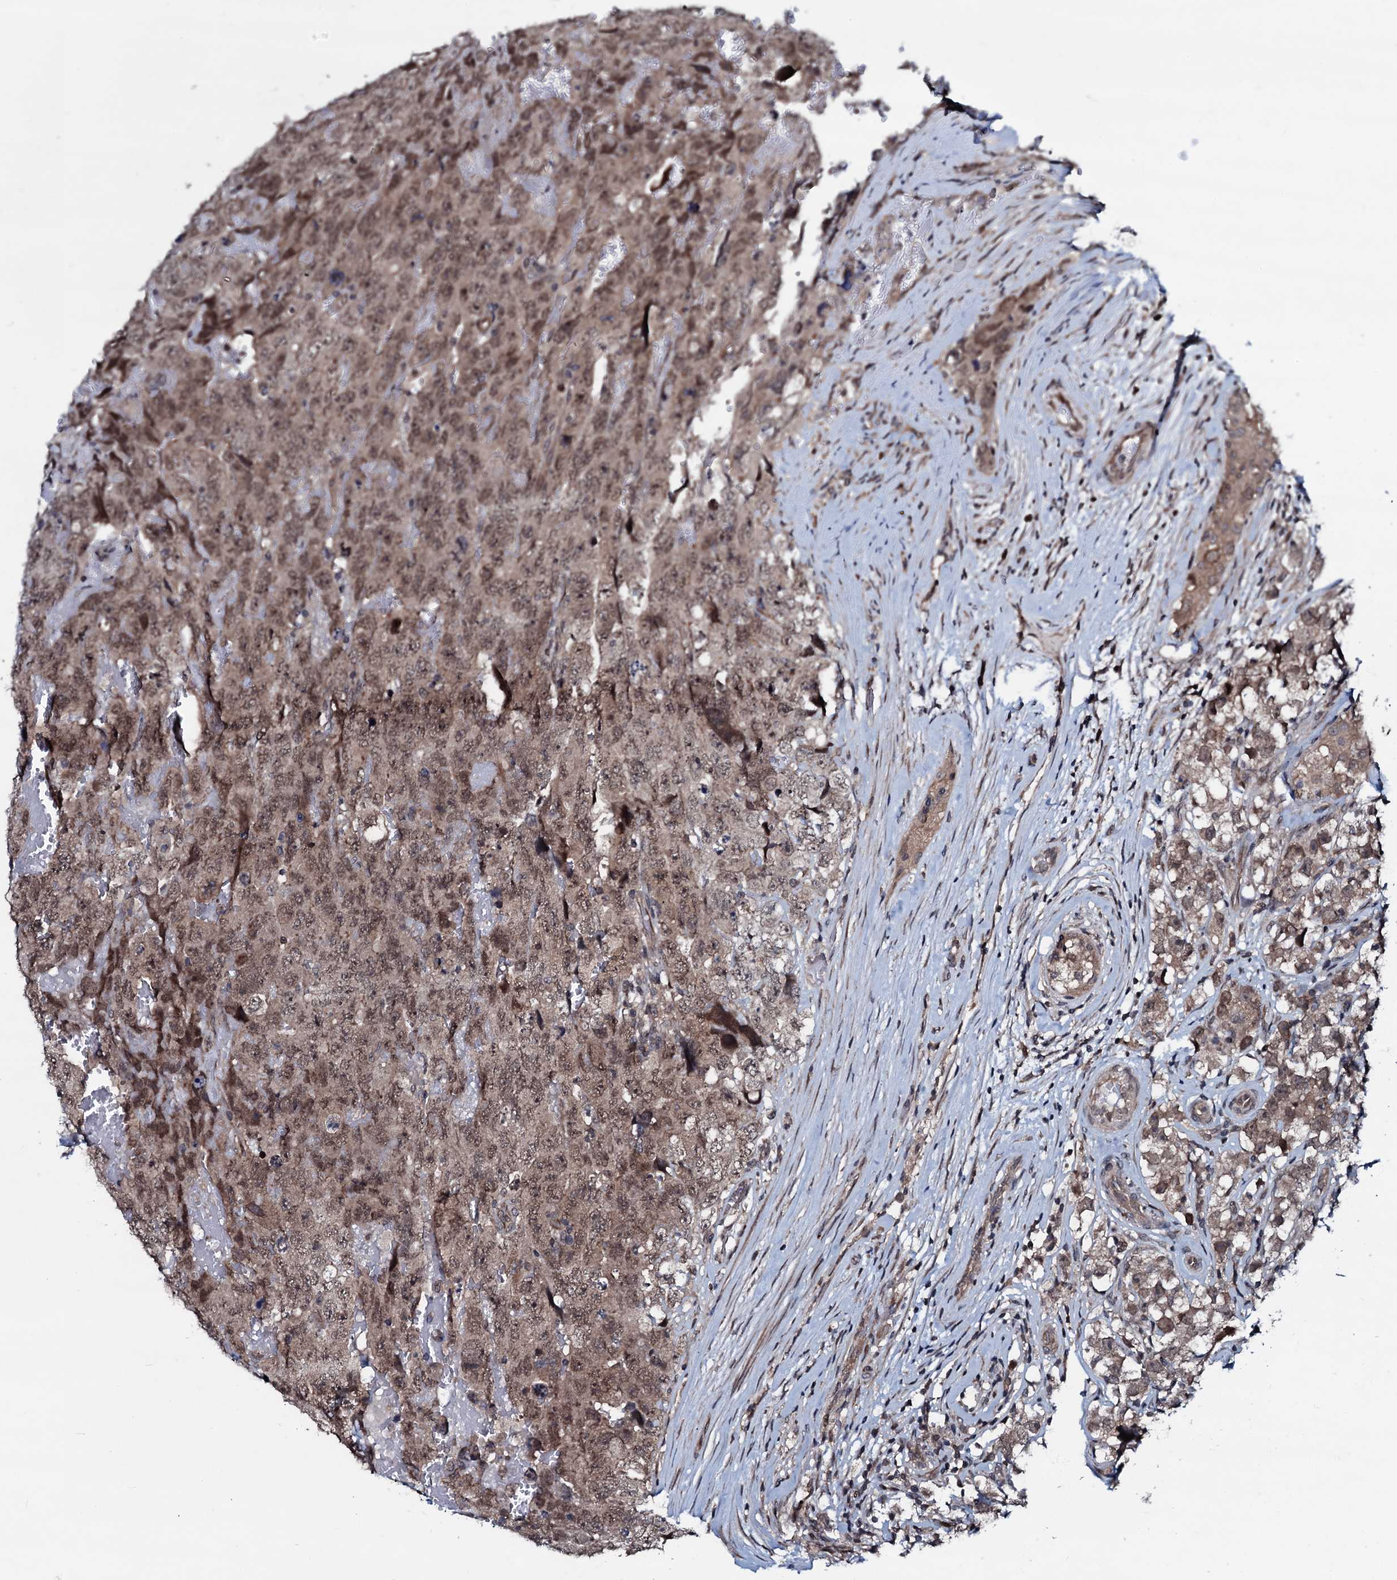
{"staining": {"intensity": "moderate", "quantity": ">75%", "location": "cytoplasmic/membranous,nuclear"}, "tissue": "testis cancer", "cell_type": "Tumor cells", "image_type": "cancer", "snomed": [{"axis": "morphology", "description": "Carcinoma, Embryonal, NOS"}, {"axis": "topography", "description": "Testis"}], "caption": "Immunohistochemistry (IHC) of human testis cancer (embryonal carcinoma) exhibits medium levels of moderate cytoplasmic/membranous and nuclear staining in about >75% of tumor cells.", "gene": "OGFOD2", "patient": {"sex": "male", "age": 45}}